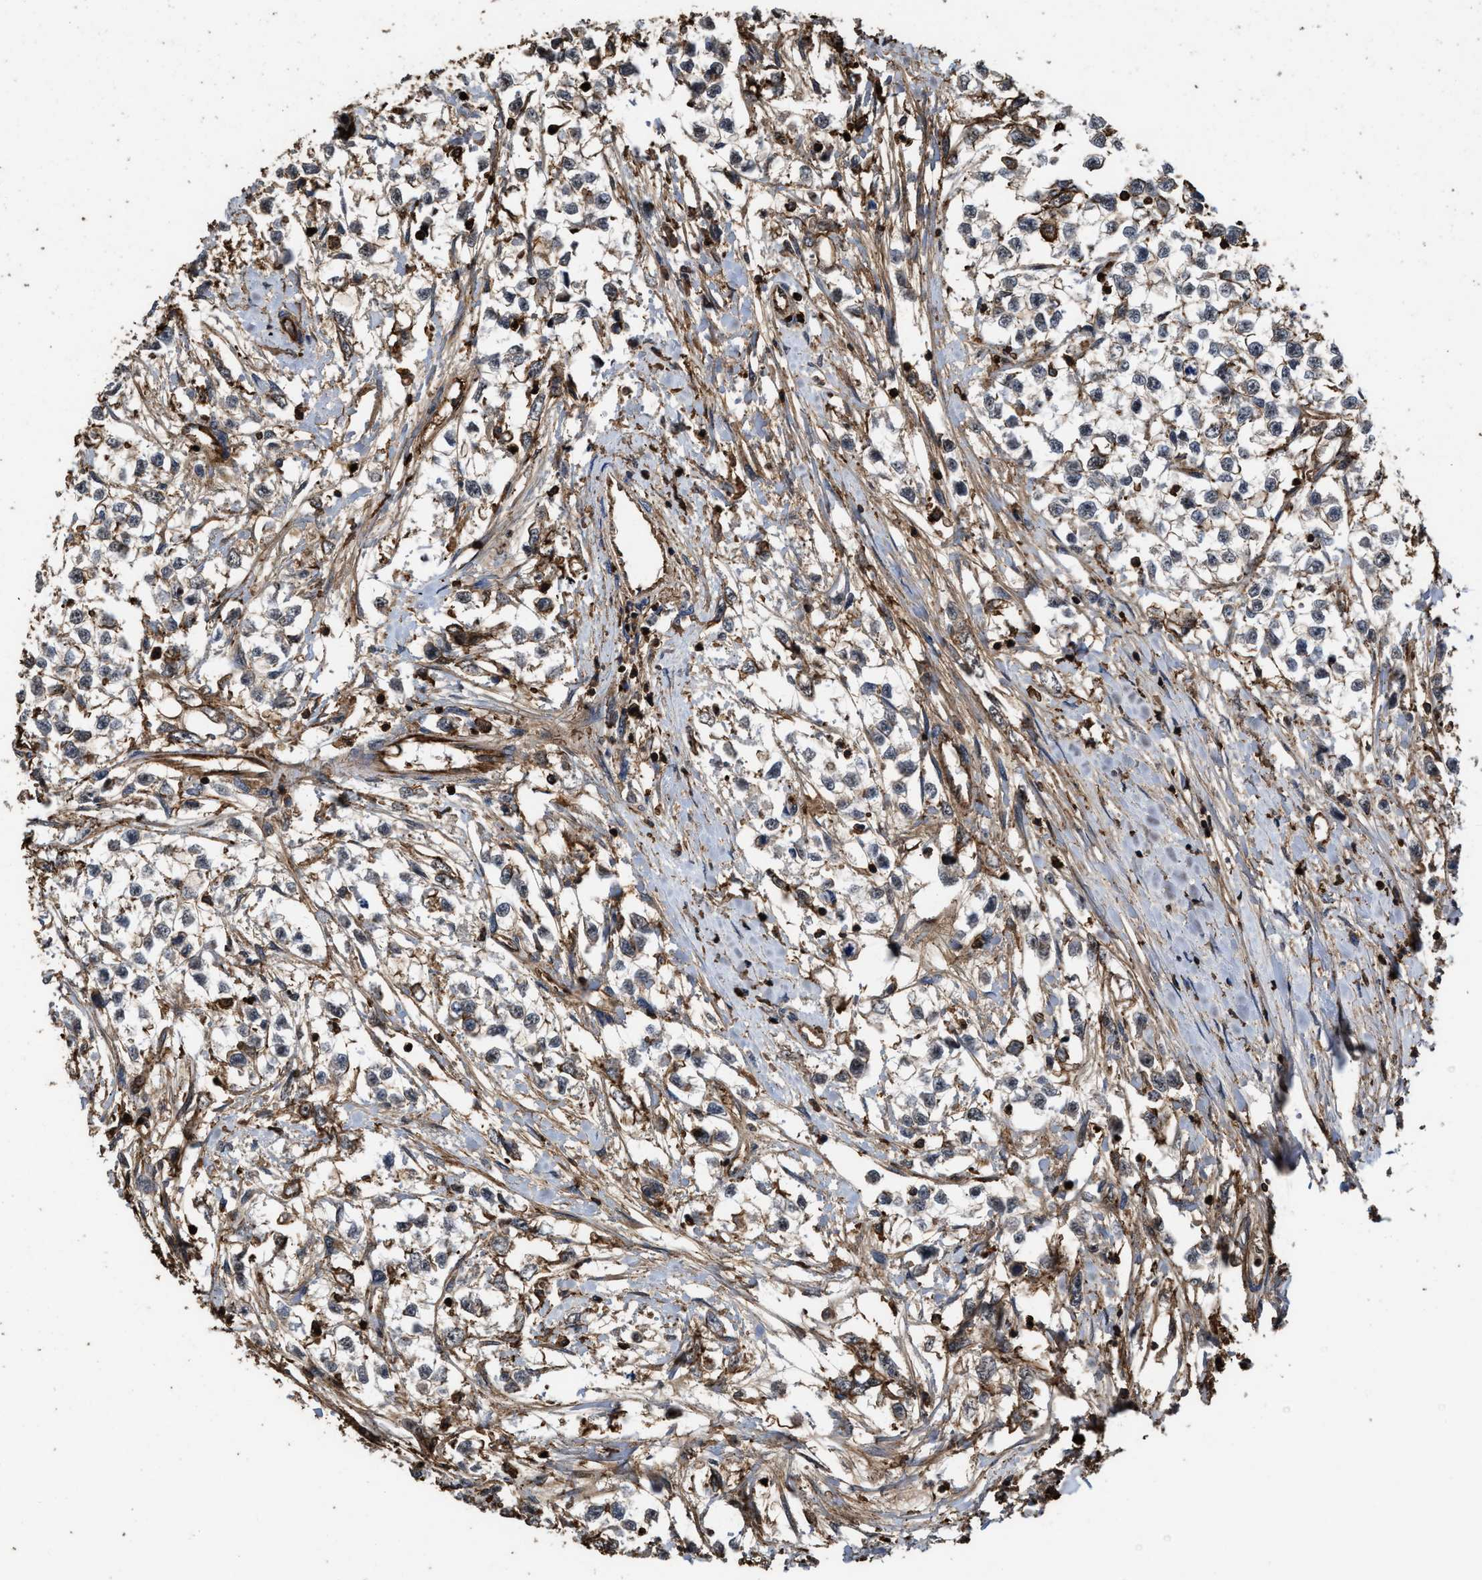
{"staining": {"intensity": "negative", "quantity": "none", "location": "none"}, "tissue": "testis cancer", "cell_type": "Tumor cells", "image_type": "cancer", "snomed": [{"axis": "morphology", "description": "Seminoma, NOS"}, {"axis": "morphology", "description": "Carcinoma, Embryonal, NOS"}, {"axis": "topography", "description": "Testis"}], "caption": "Testis seminoma stained for a protein using immunohistochemistry (IHC) demonstrates no staining tumor cells.", "gene": "KBTBD2", "patient": {"sex": "male", "age": 51}}